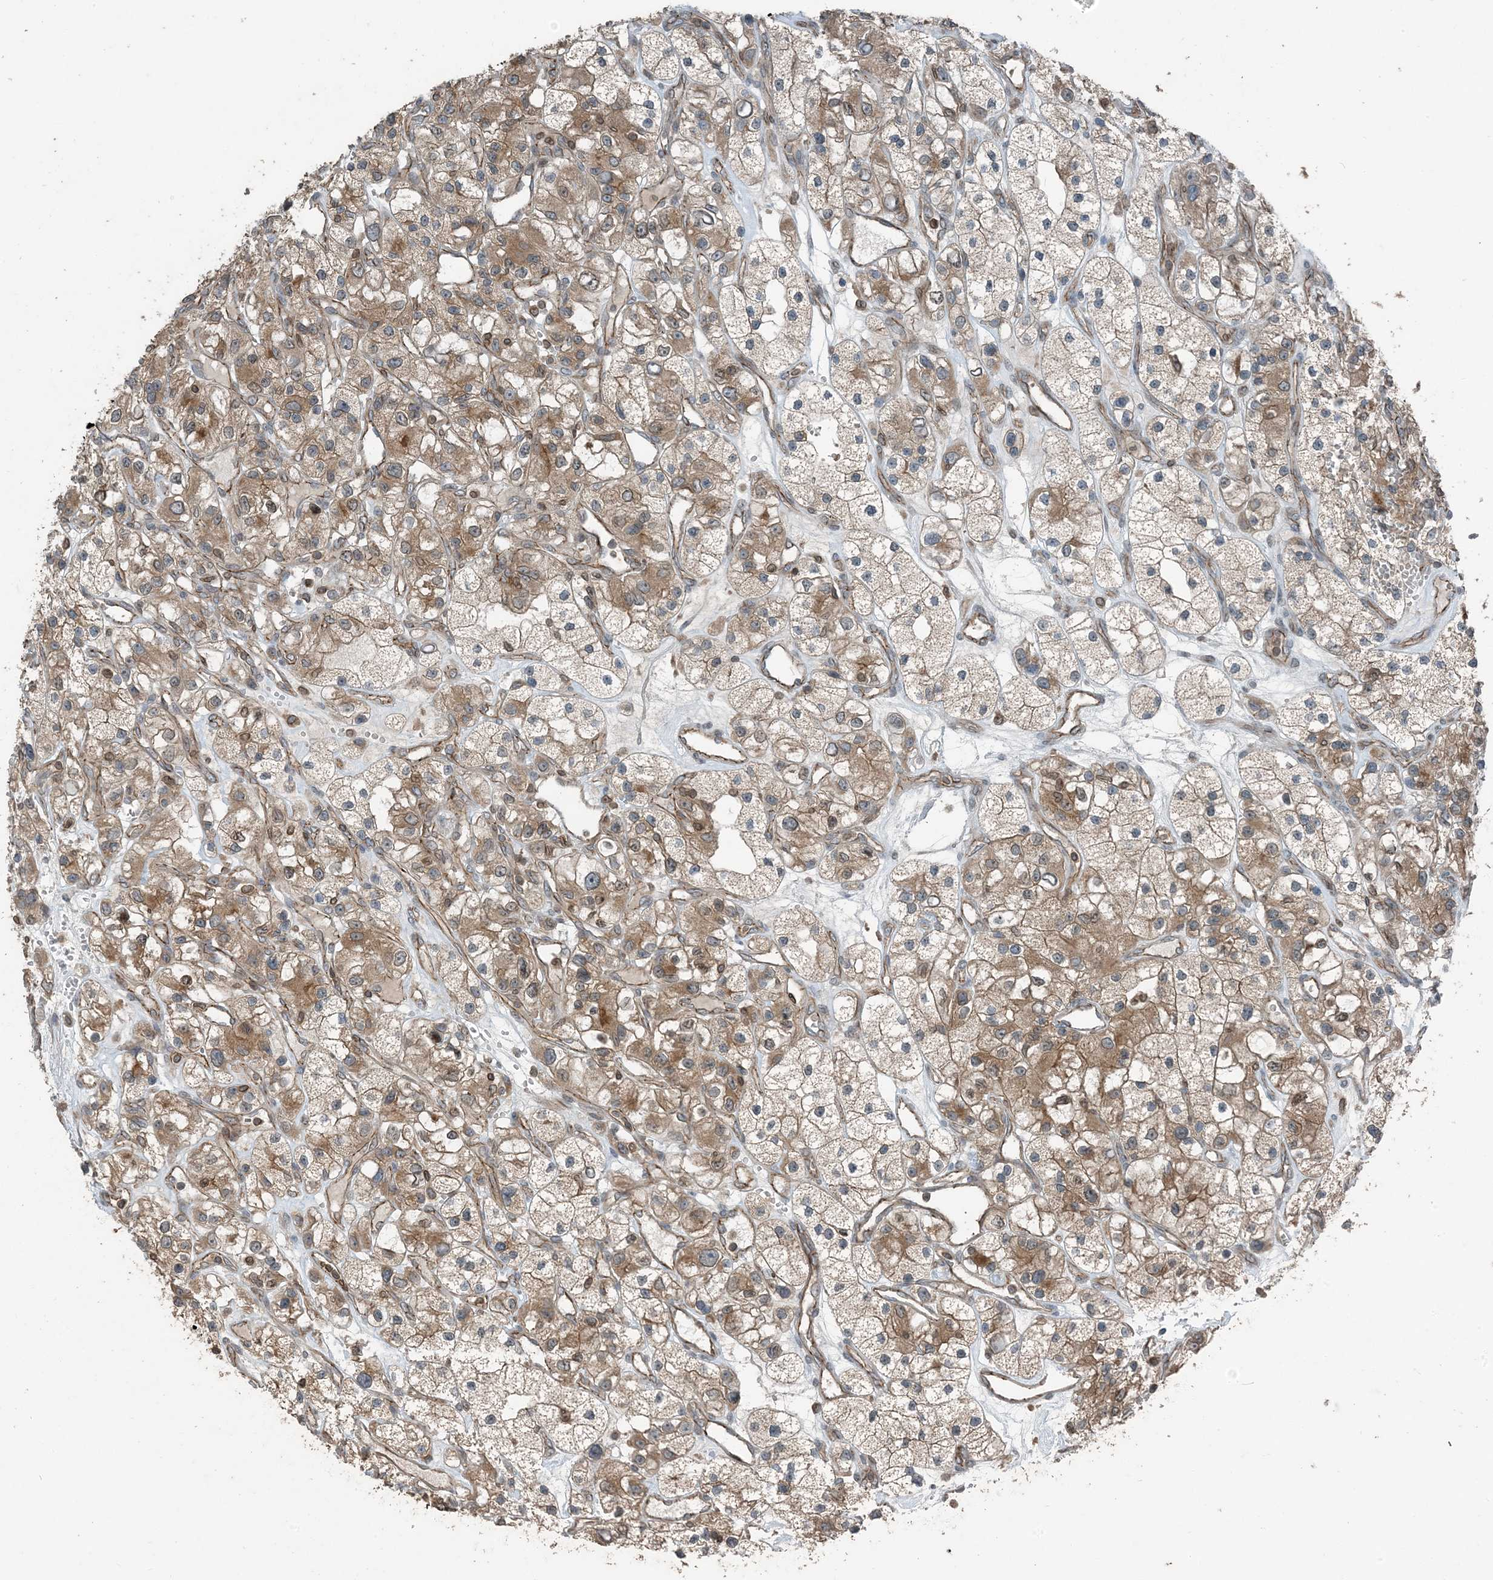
{"staining": {"intensity": "moderate", "quantity": ">75%", "location": "cytoplasmic/membranous,nuclear"}, "tissue": "renal cancer", "cell_type": "Tumor cells", "image_type": "cancer", "snomed": [{"axis": "morphology", "description": "Adenocarcinoma, NOS"}, {"axis": "topography", "description": "Kidney"}], "caption": "A medium amount of moderate cytoplasmic/membranous and nuclear positivity is identified in approximately >75% of tumor cells in renal cancer (adenocarcinoma) tissue.", "gene": "ZFAND2B", "patient": {"sex": "female", "age": 57}}